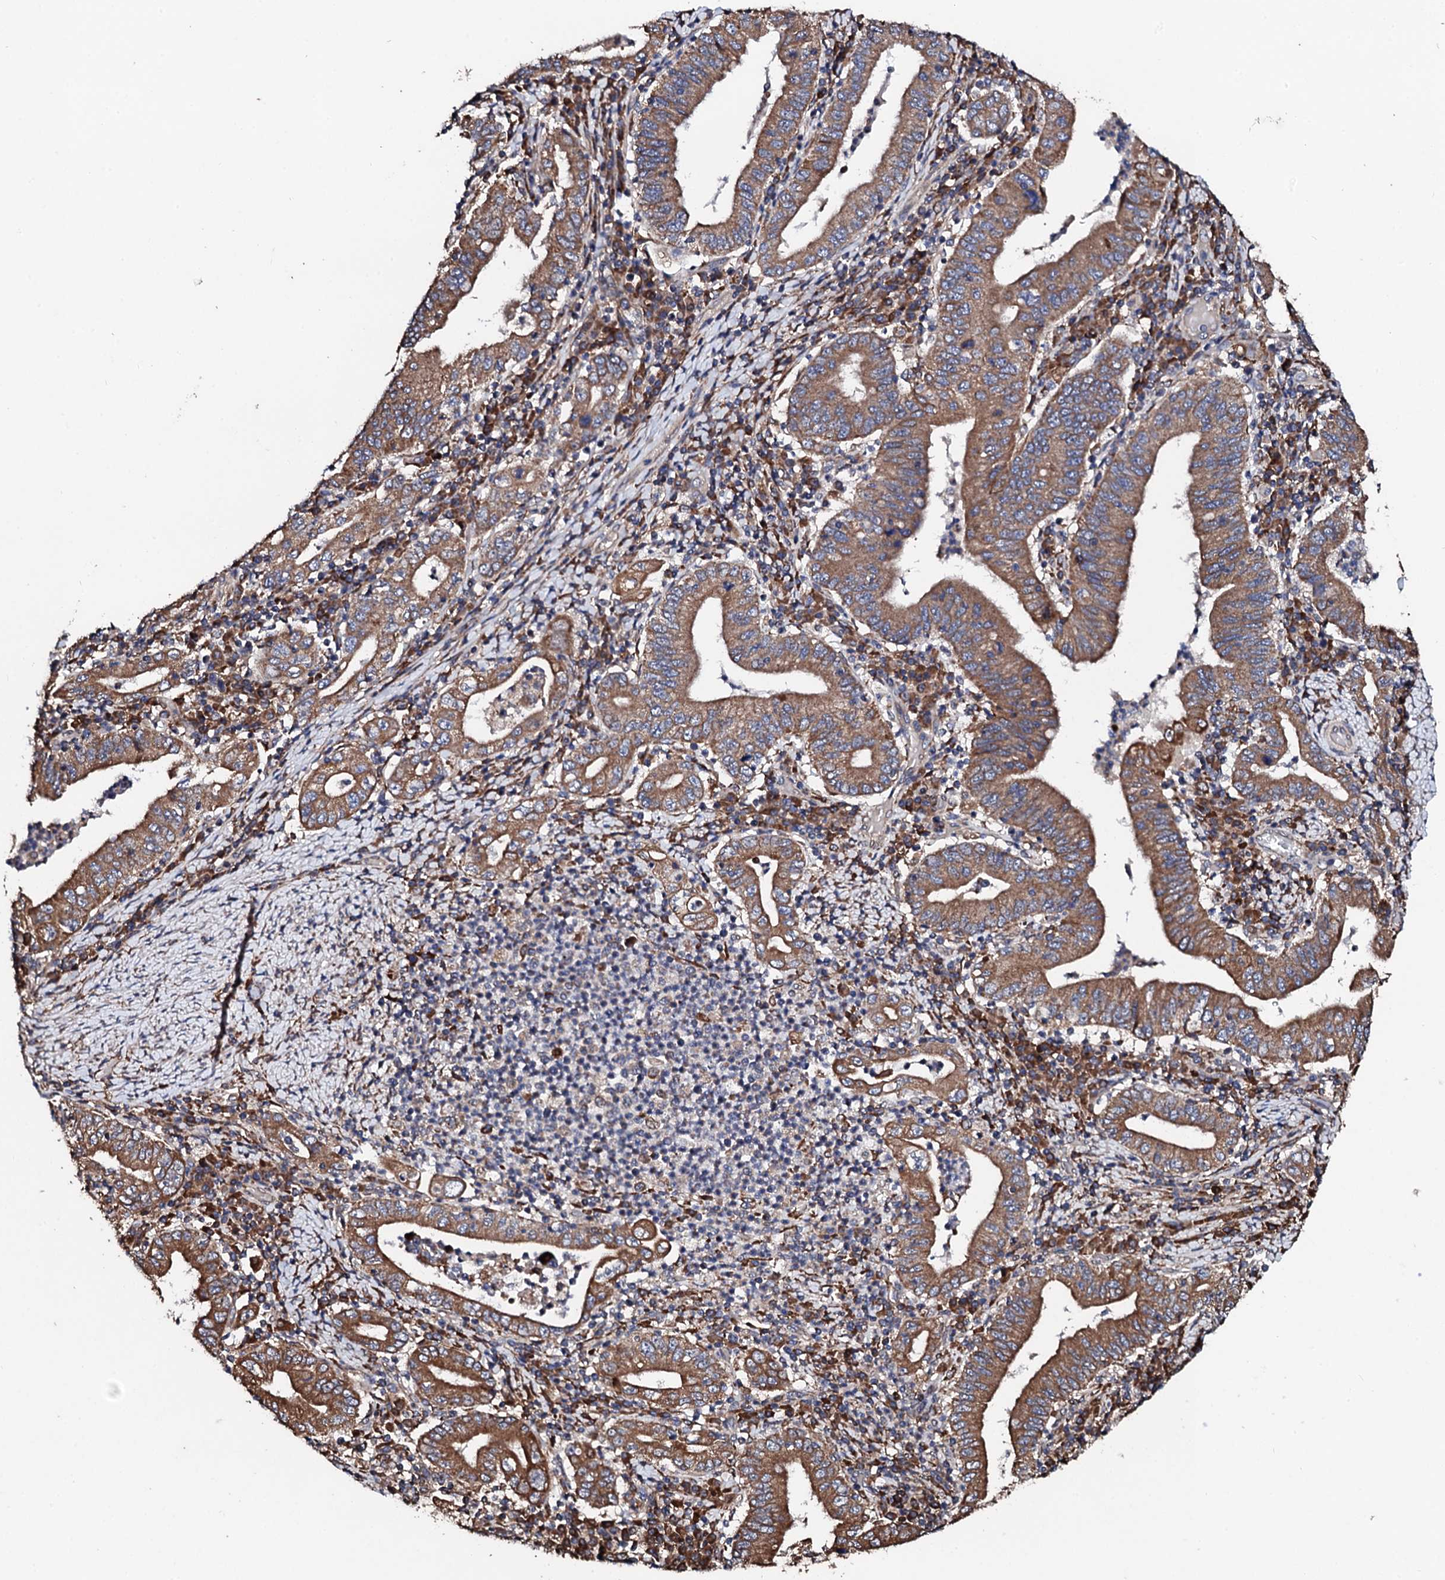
{"staining": {"intensity": "moderate", "quantity": ">75%", "location": "cytoplasmic/membranous"}, "tissue": "stomach cancer", "cell_type": "Tumor cells", "image_type": "cancer", "snomed": [{"axis": "morphology", "description": "Normal tissue, NOS"}, {"axis": "morphology", "description": "Adenocarcinoma, NOS"}, {"axis": "topography", "description": "Esophagus"}, {"axis": "topography", "description": "Stomach, upper"}, {"axis": "topography", "description": "Peripheral nerve tissue"}], "caption": "Protein expression by IHC reveals moderate cytoplasmic/membranous expression in about >75% of tumor cells in stomach cancer.", "gene": "CKAP5", "patient": {"sex": "male", "age": 62}}